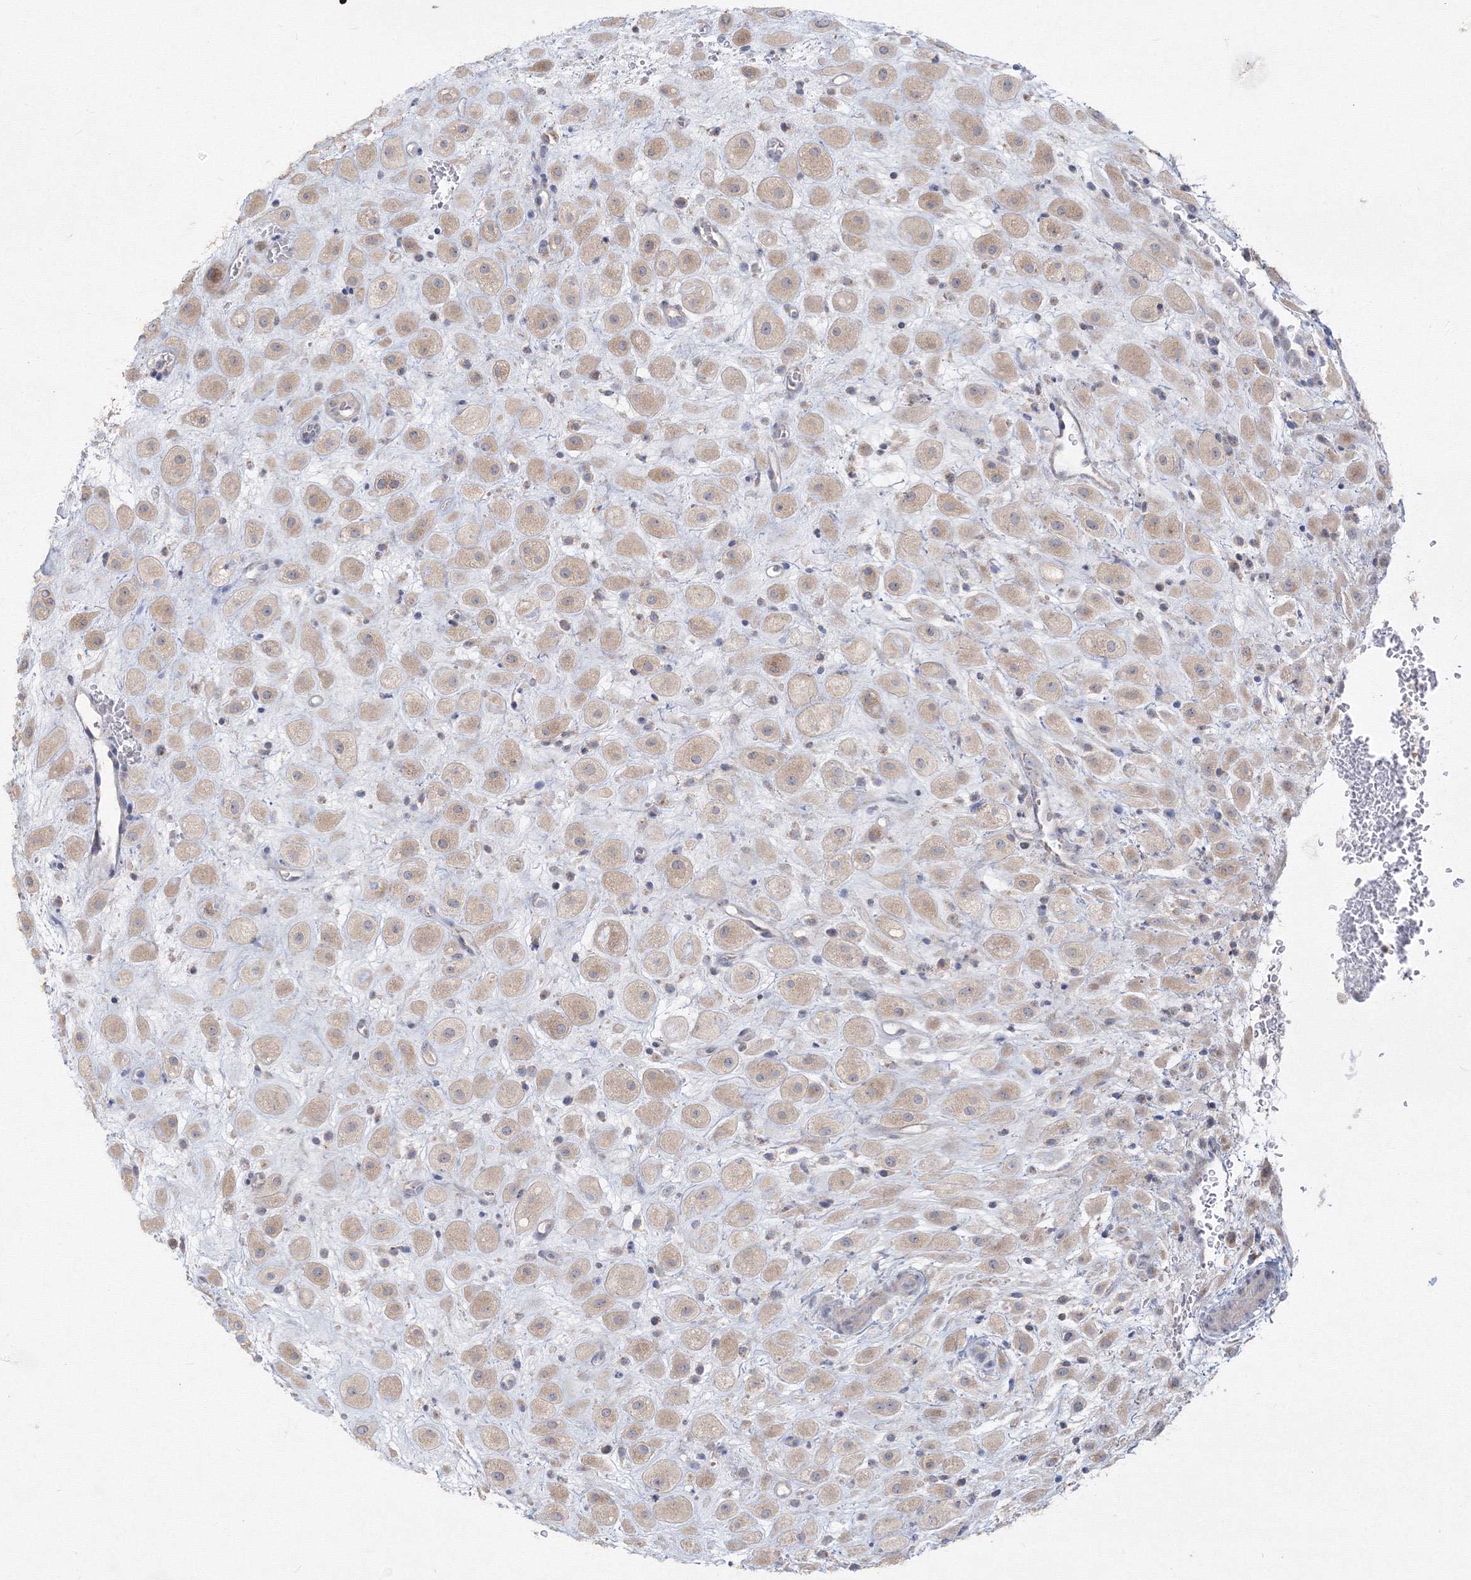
{"staining": {"intensity": "weak", "quantity": ">75%", "location": "cytoplasmic/membranous"}, "tissue": "placenta", "cell_type": "Decidual cells", "image_type": "normal", "snomed": [{"axis": "morphology", "description": "Normal tissue, NOS"}, {"axis": "topography", "description": "Placenta"}], "caption": "This micrograph exhibits immunohistochemistry (IHC) staining of unremarkable placenta, with low weak cytoplasmic/membranous positivity in approximately >75% of decidual cells.", "gene": "FBXL8", "patient": {"sex": "female", "age": 35}}